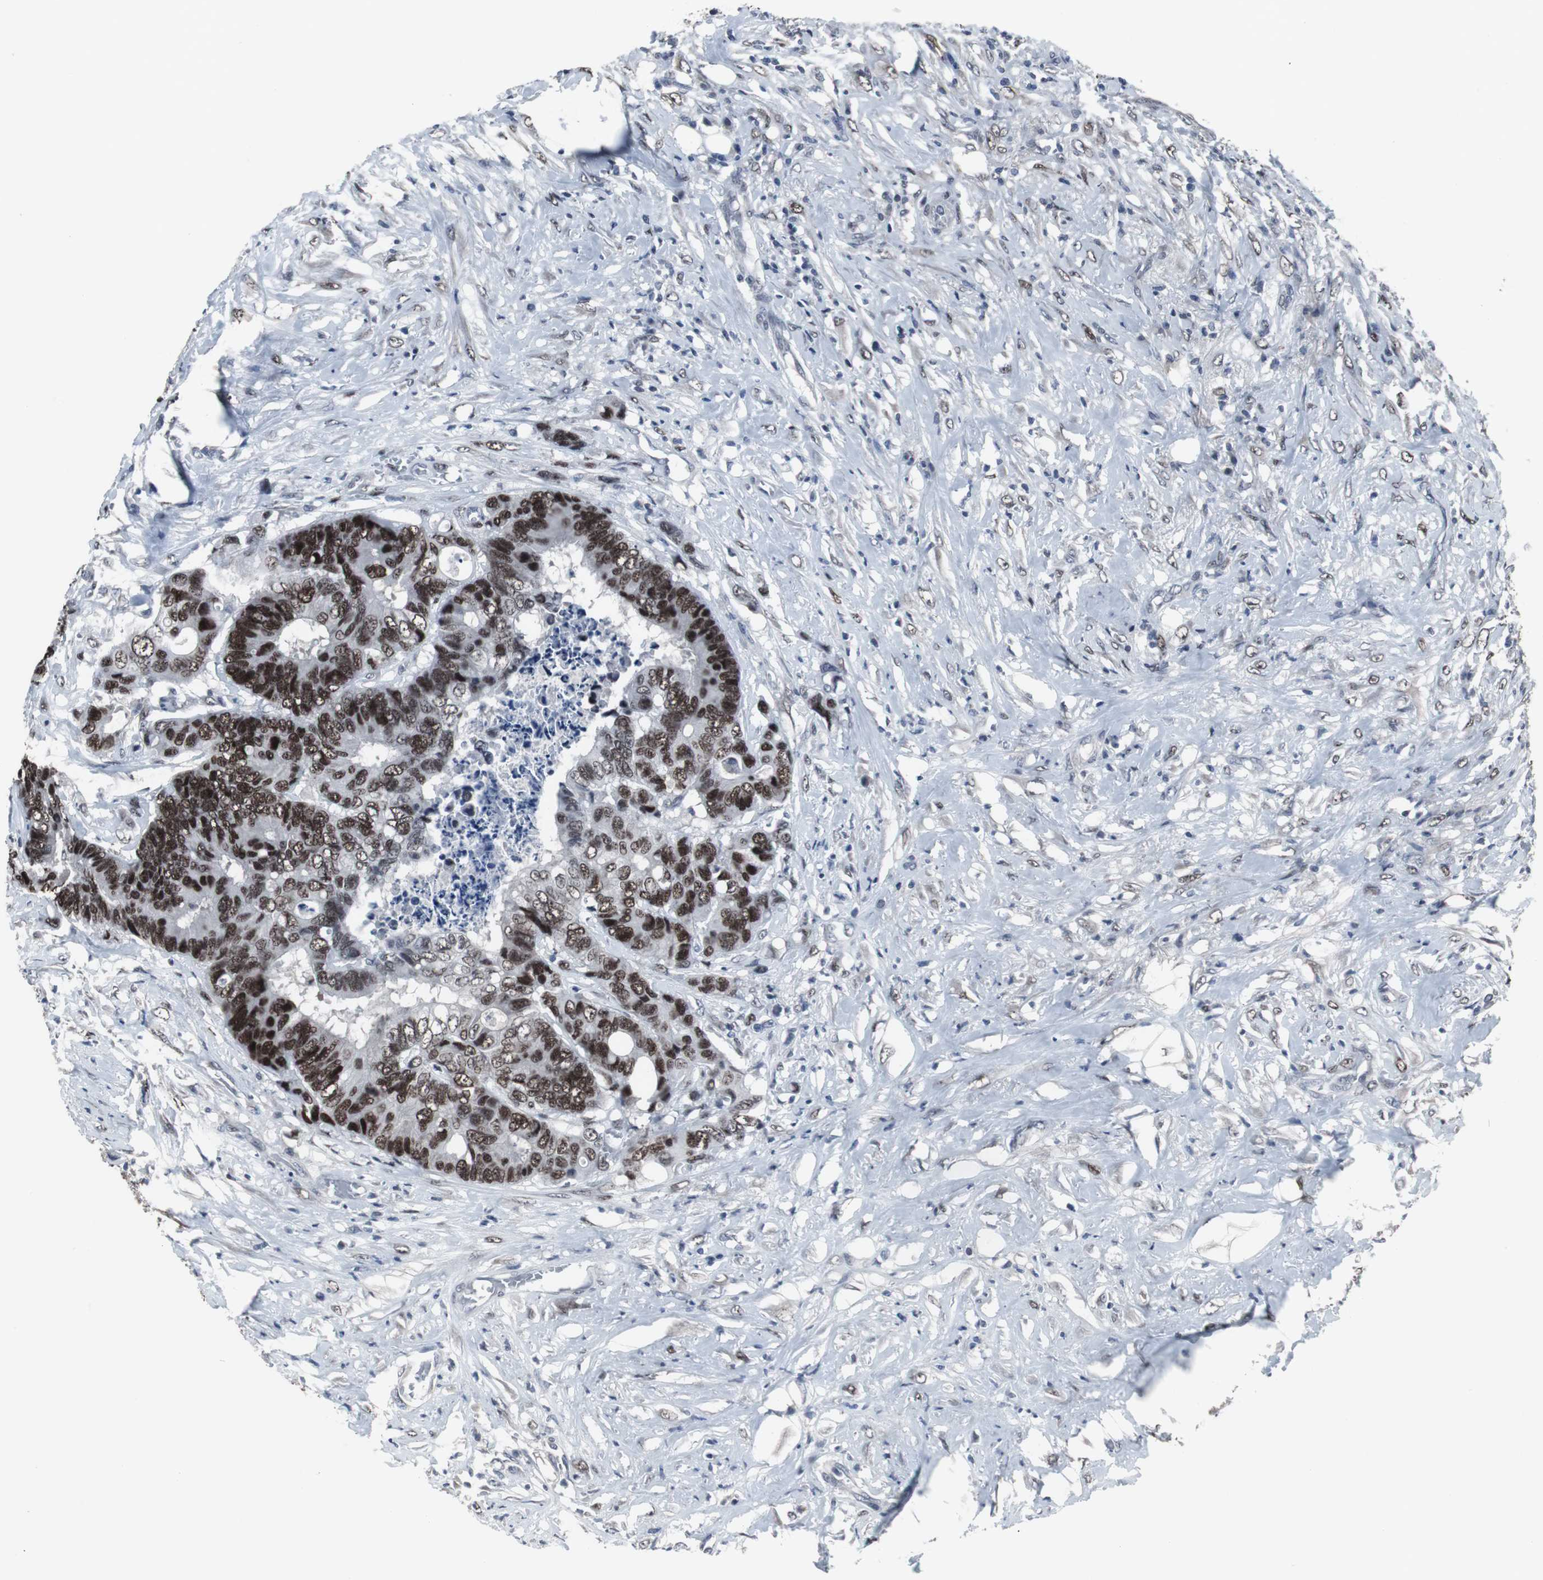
{"staining": {"intensity": "strong", "quantity": ">75%", "location": "nuclear"}, "tissue": "colorectal cancer", "cell_type": "Tumor cells", "image_type": "cancer", "snomed": [{"axis": "morphology", "description": "Adenocarcinoma, NOS"}, {"axis": "topography", "description": "Rectum"}], "caption": "Brown immunohistochemical staining in adenocarcinoma (colorectal) demonstrates strong nuclear staining in approximately >75% of tumor cells.", "gene": "FOXP4", "patient": {"sex": "male", "age": 55}}